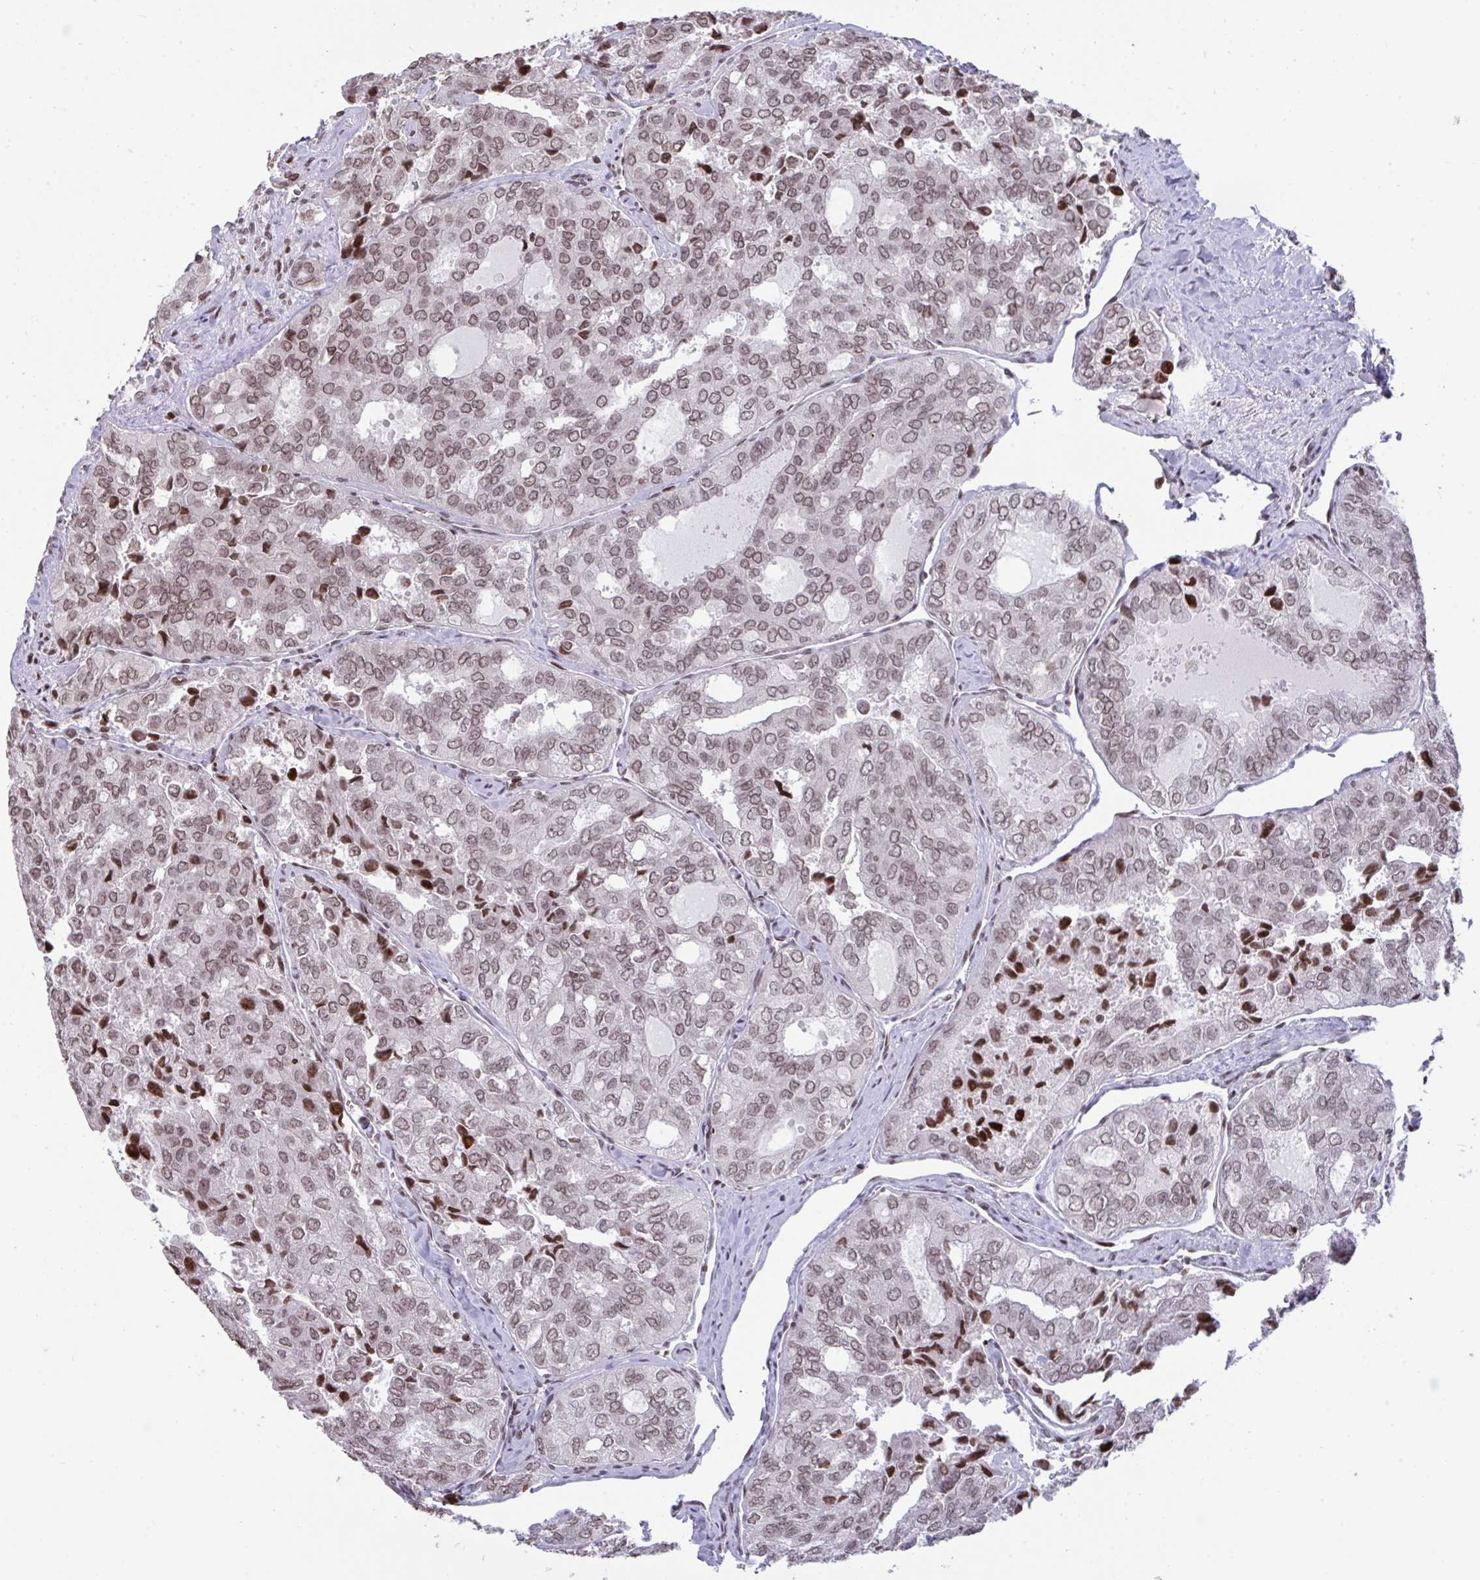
{"staining": {"intensity": "weak", "quantity": "25%-75%", "location": "nuclear"}, "tissue": "thyroid cancer", "cell_type": "Tumor cells", "image_type": "cancer", "snomed": [{"axis": "morphology", "description": "Follicular adenoma carcinoma, NOS"}, {"axis": "topography", "description": "Thyroid gland"}], "caption": "Thyroid cancer (follicular adenoma carcinoma) stained with DAB IHC exhibits low levels of weak nuclear positivity in about 25%-75% of tumor cells. (brown staining indicates protein expression, while blue staining denotes nuclei).", "gene": "NIP7", "patient": {"sex": "male", "age": 75}}